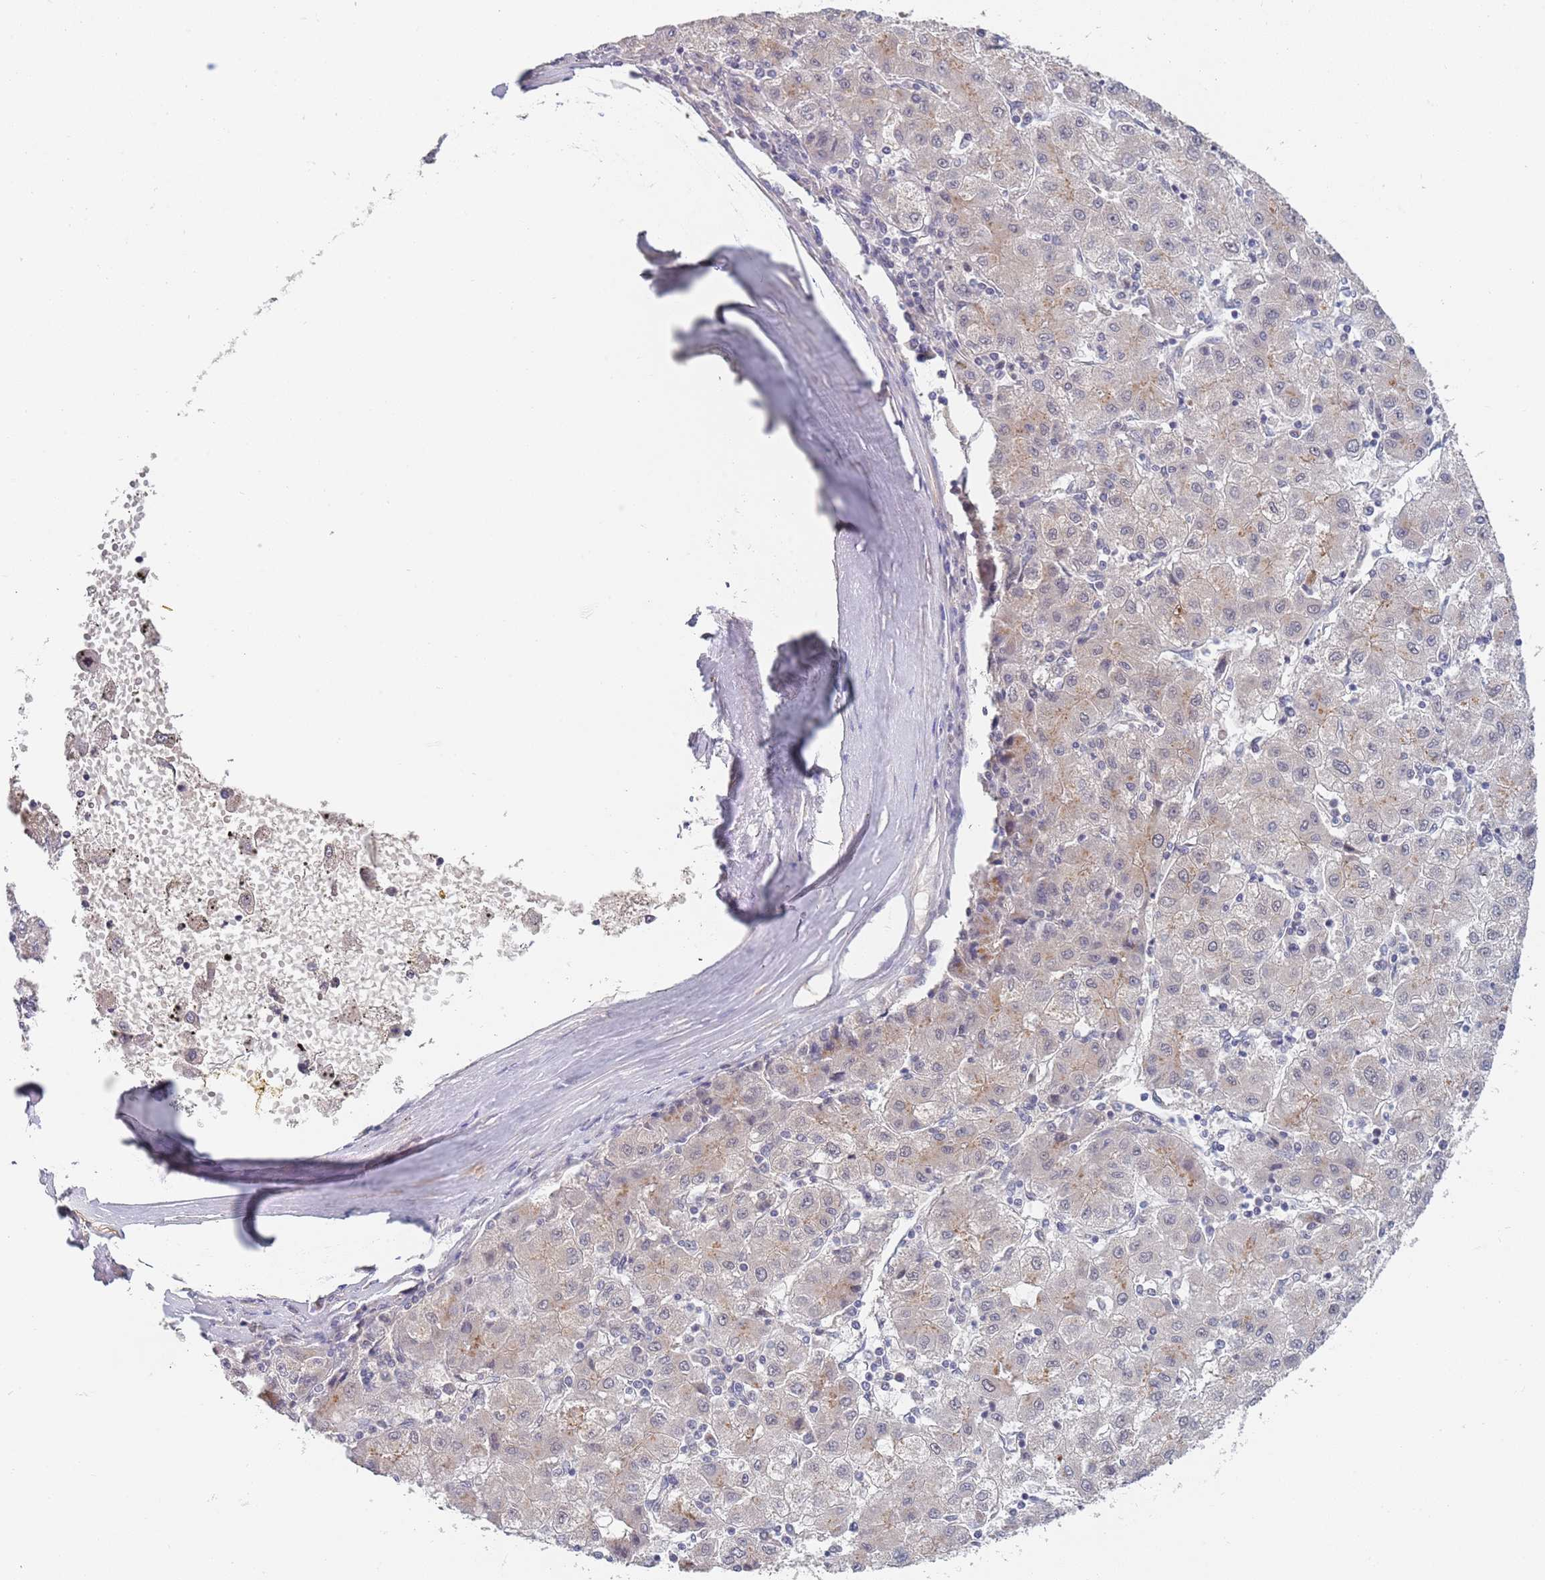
{"staining": {"intensity": "negative", "quantity": "none", "location": "none"}, "tissue": "liver cancer", "cell_type": "Tumor cells", "image_type": "cancer", "snomed": [{"axis": "morphology", "description": "Carcinoma, Hepatocellular, NOS"}, {"axis": "topography", "description": "Liver"}], "caption": "Immunohistochemistry histopathology image of hepatocellular carcinoma (liver) stained for a protein (brown), which reveals no positivity in tumor cells.", "gene": "B4GALT4", "patient": {"sex": "male", "age": 72}}